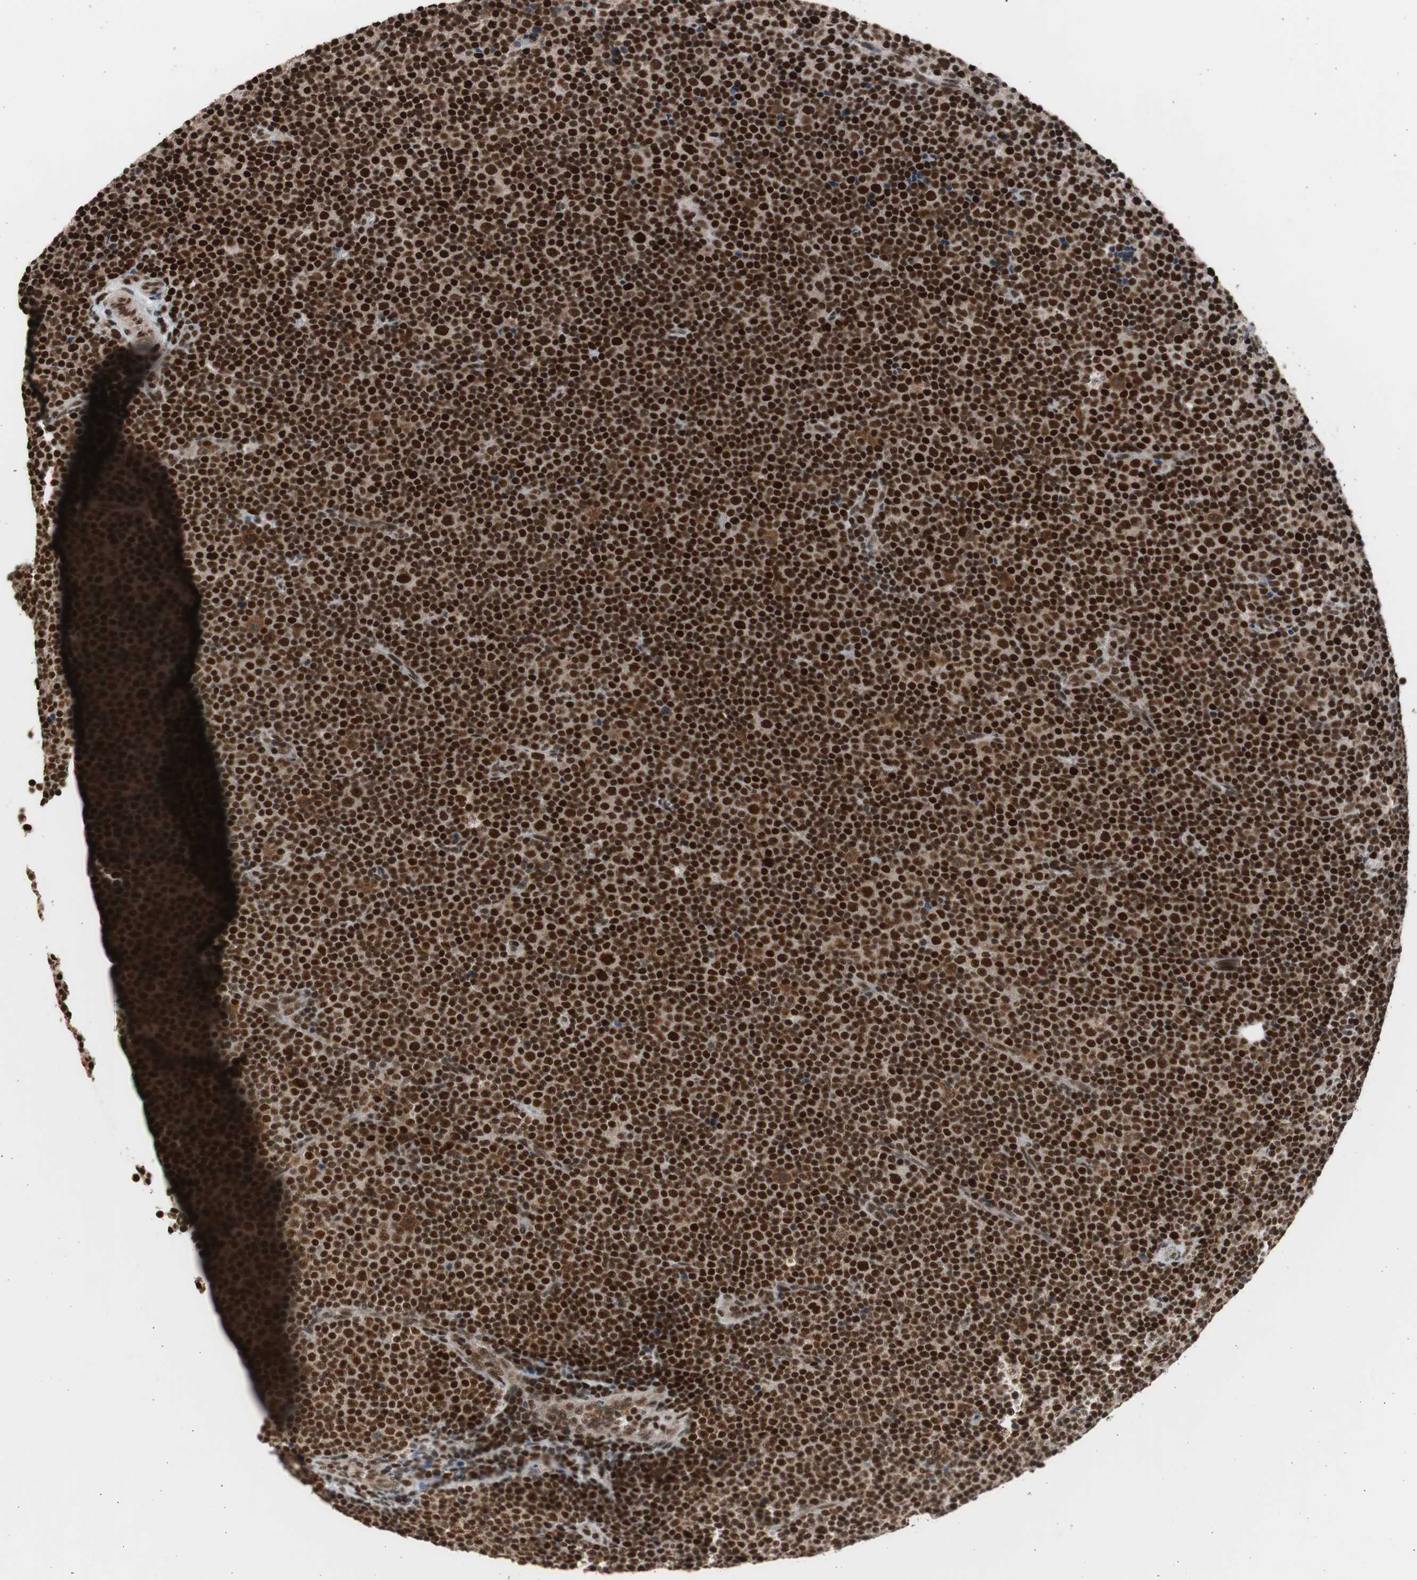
{"staining": {"intensity": "strong", "quantity": ">75%", "location": "nuclear"}, "tissue": "lymphoma", "cell_type": "Tumor cells", "image_type": "cancer", "snomed": [{"axis": "morphology", "description": "Malignant lymphoma, non-Hodgkin's type, Low grade"}, {"axis": "topography", "description": "Lymph node"}], "caption": "A brown stain shows strong nuclear staining of a protein in malignant lymphoma, non-Hodgkin's type (low-grade) tumor cells.", "gene": "RPA1", "patient": {"sex": "female", "age": 67}}